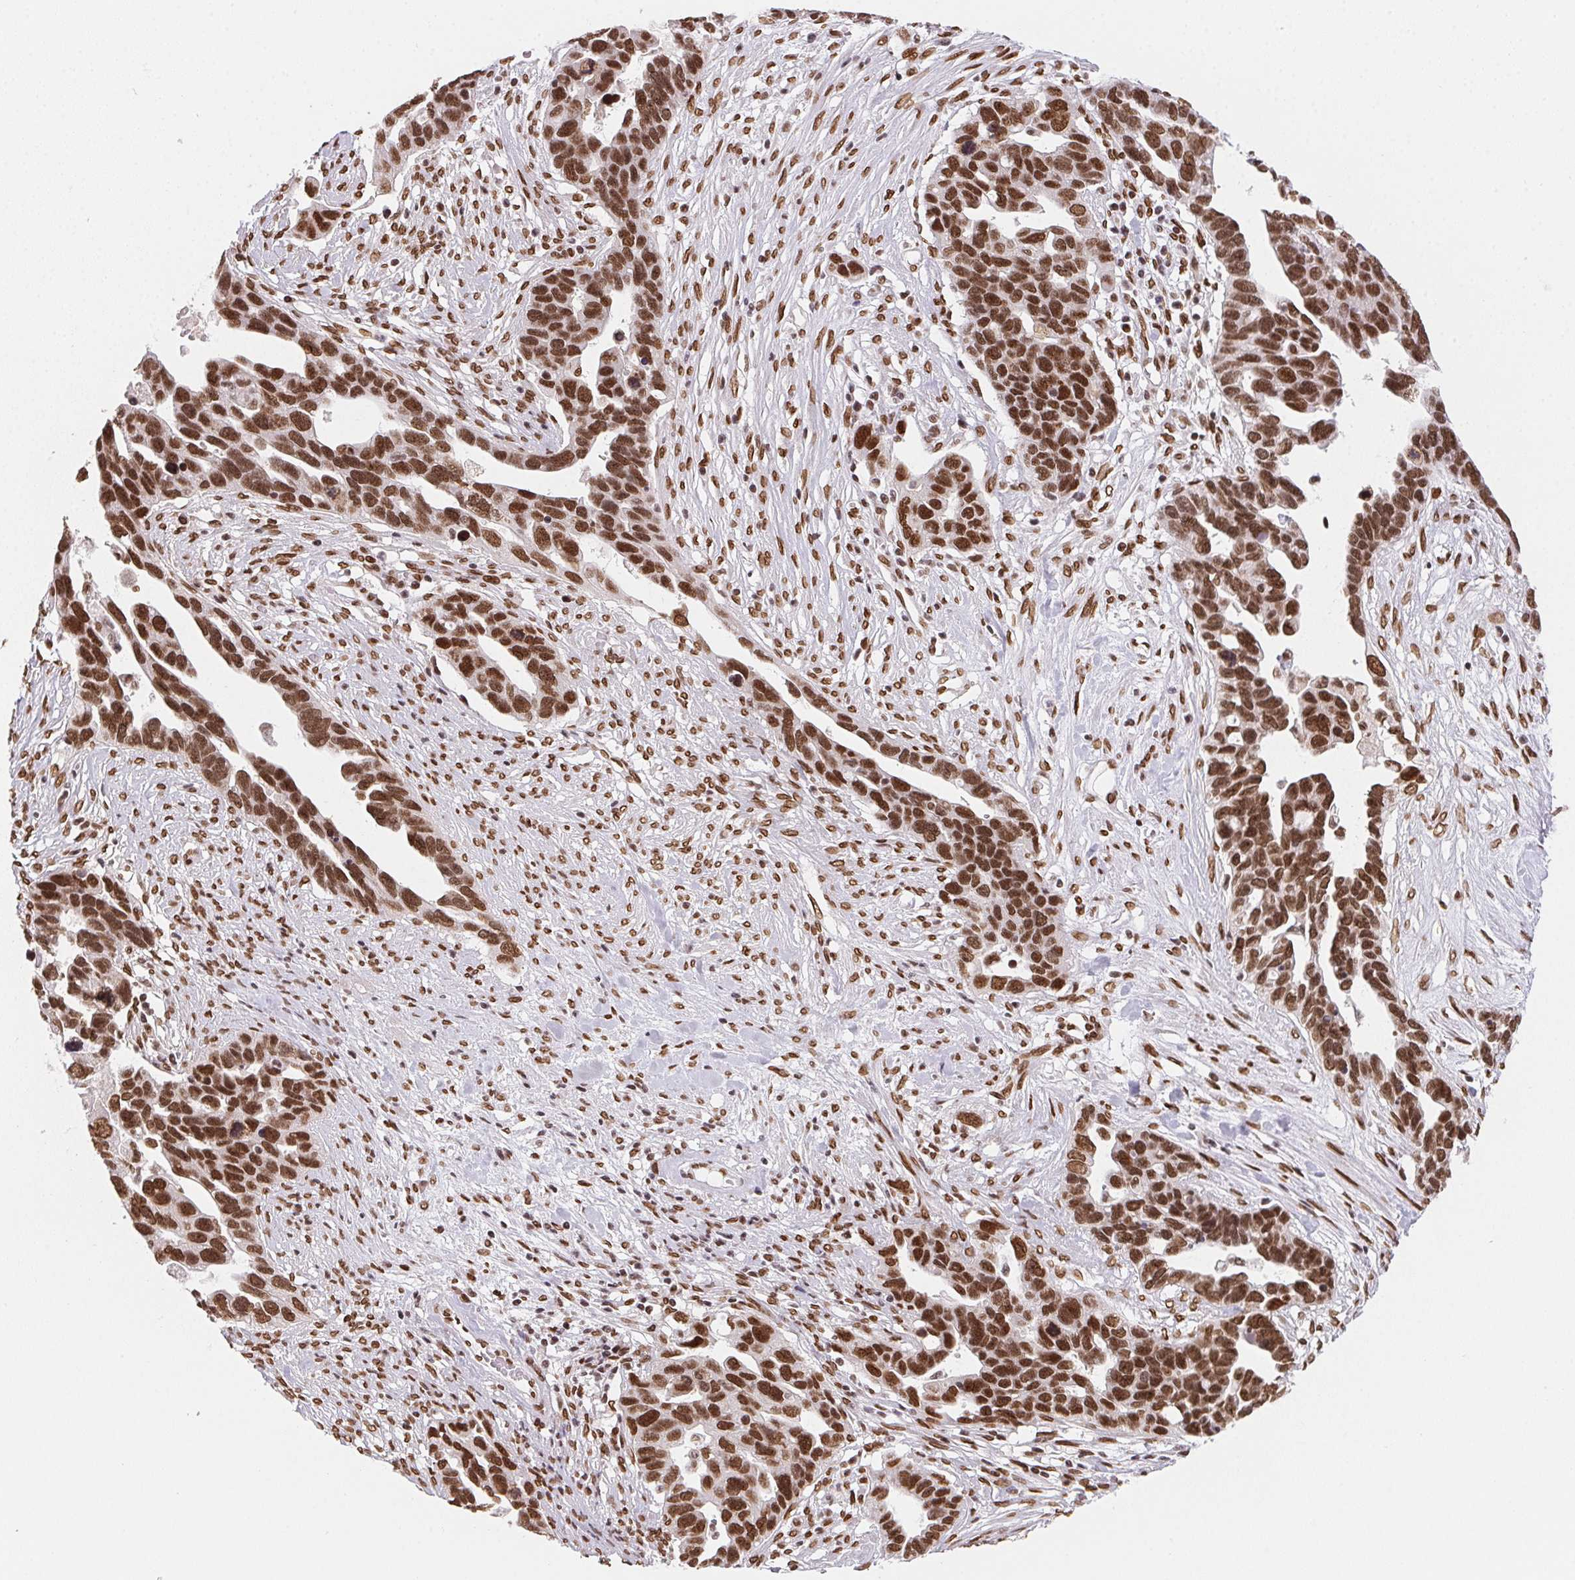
{"staining": {"intensity": "strong", "quantity": ">75%", "location": "nuclear"}, "tissue": "ovarian cancer", "cell_type": "Tumor cells", "image_type": "cancer", "snomed": [{"axis": "morphology", "description": "Cystadenocarcinoma, serous, NOS"}, {"axis": "topography", "description": "Ovary"}], "caption": "This histopathology image exhibits immunohistochemistry staining of human ovarian cancer (serous cystadenocarcinoma), with high strong nuclear expression in approximately >75% of tumor cells.", "gene": "SAP30BP", "patient": {"sex": "female", "age": 54}}